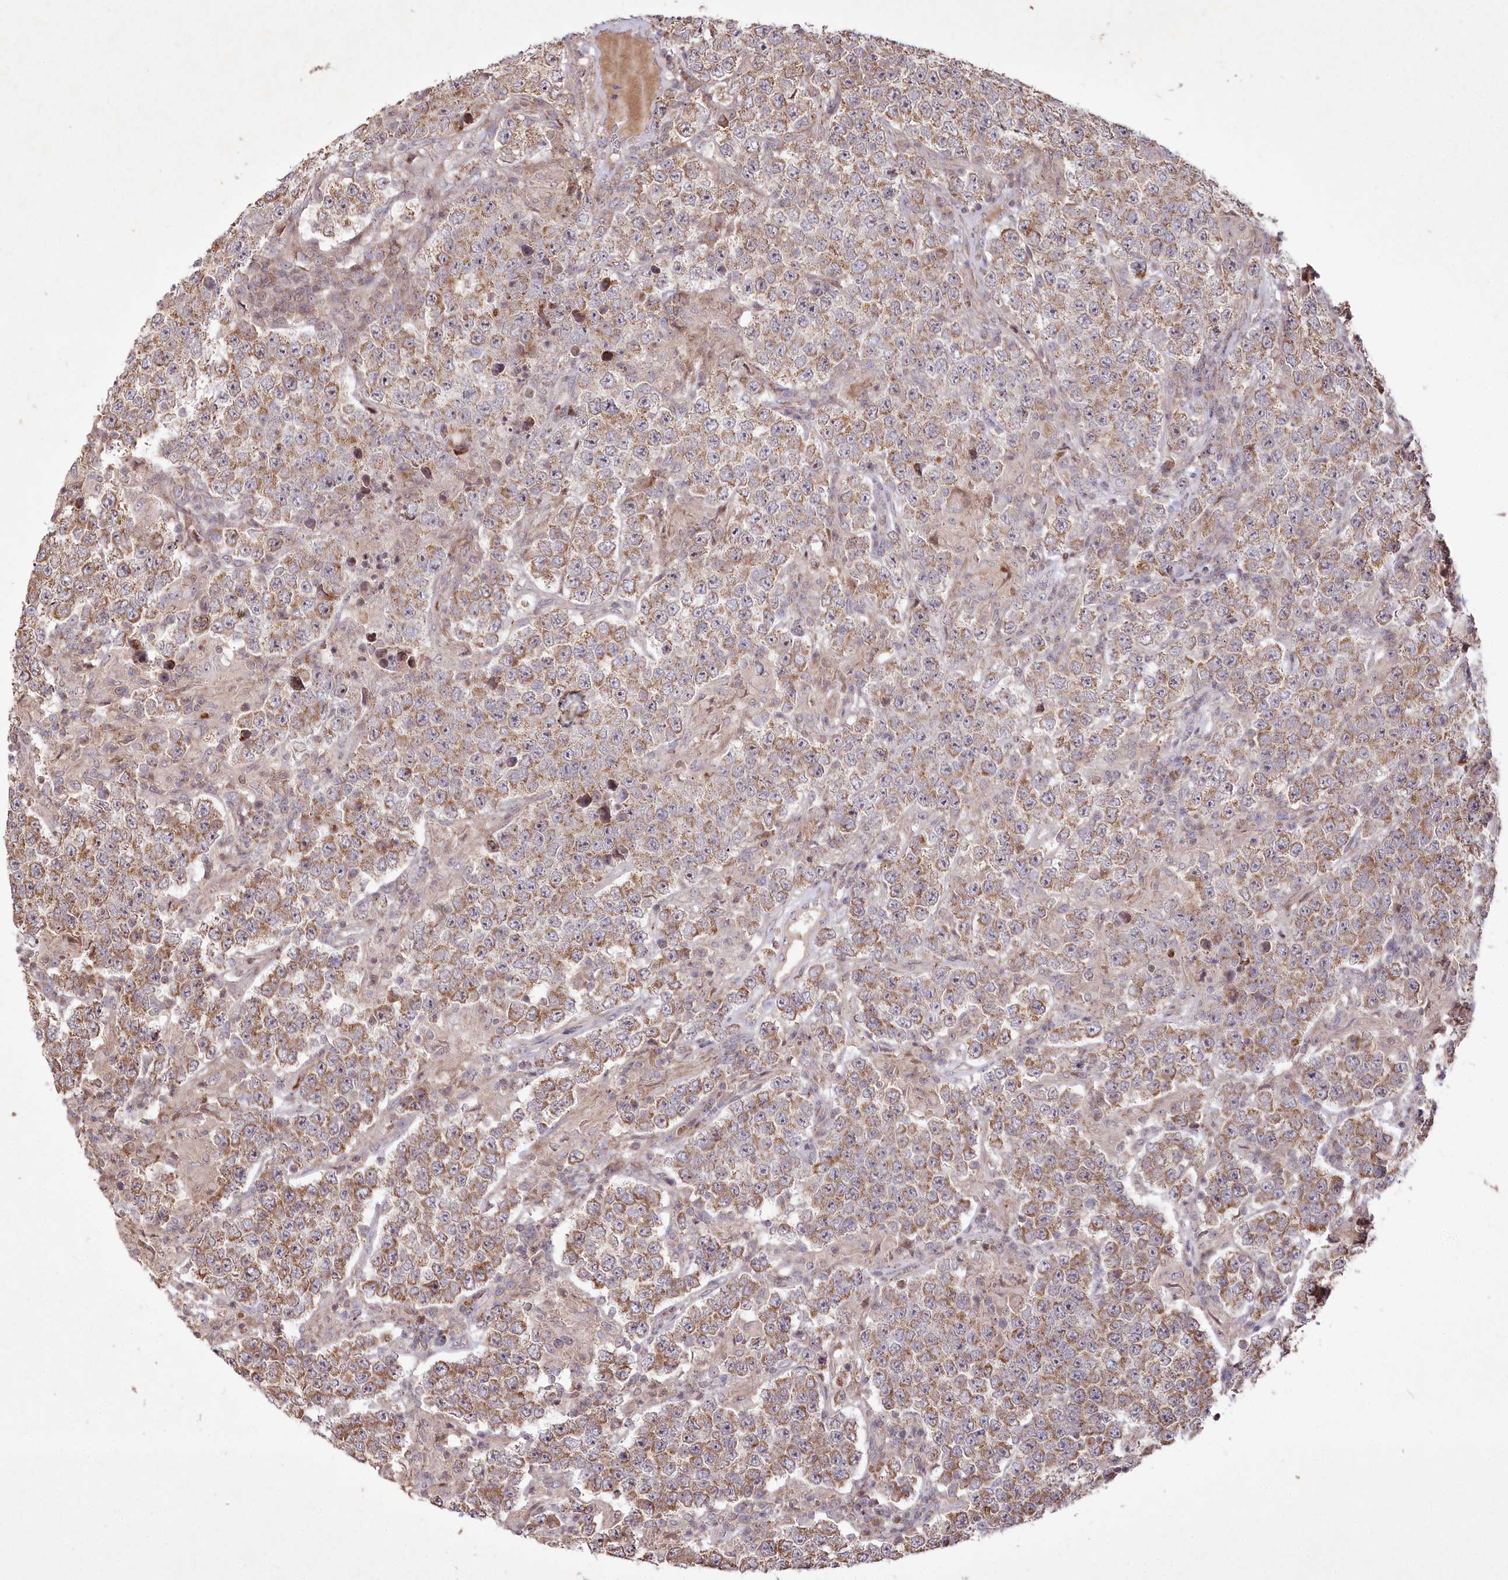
{"staining": {"intensity": "moderate", "quantity": ">75%", "location": "cytoplasmic/membranous"}, "tissue": "testis cancer", "cell_type": "Tumor cells", "image_type": "cancer", "snomed": [{"axis": "morphology", "description": "Normal tissue, NOS"}, {"axis": "morphology", "description": "Urothelial carcinoma, High grade"}, {"axis": "morphology", "description": "Seminoma, NOS"}, {"axis": "morphology", "description": "Carcinoma, Embryonal, NOS"}, {"axis": "topography", "description": "Urinary bladder"}, {"axis": "topography", "description": "Testis"}], "caption": "Brown immunohistochemical staining in testis cancer (high-grade urothelial carcinoma) exhibits moderate cytoplasmic/membranous positivity in about >75% of tumor cells.", "gene": "PSTK", "patient": {"sex": "male", "age": 41}}